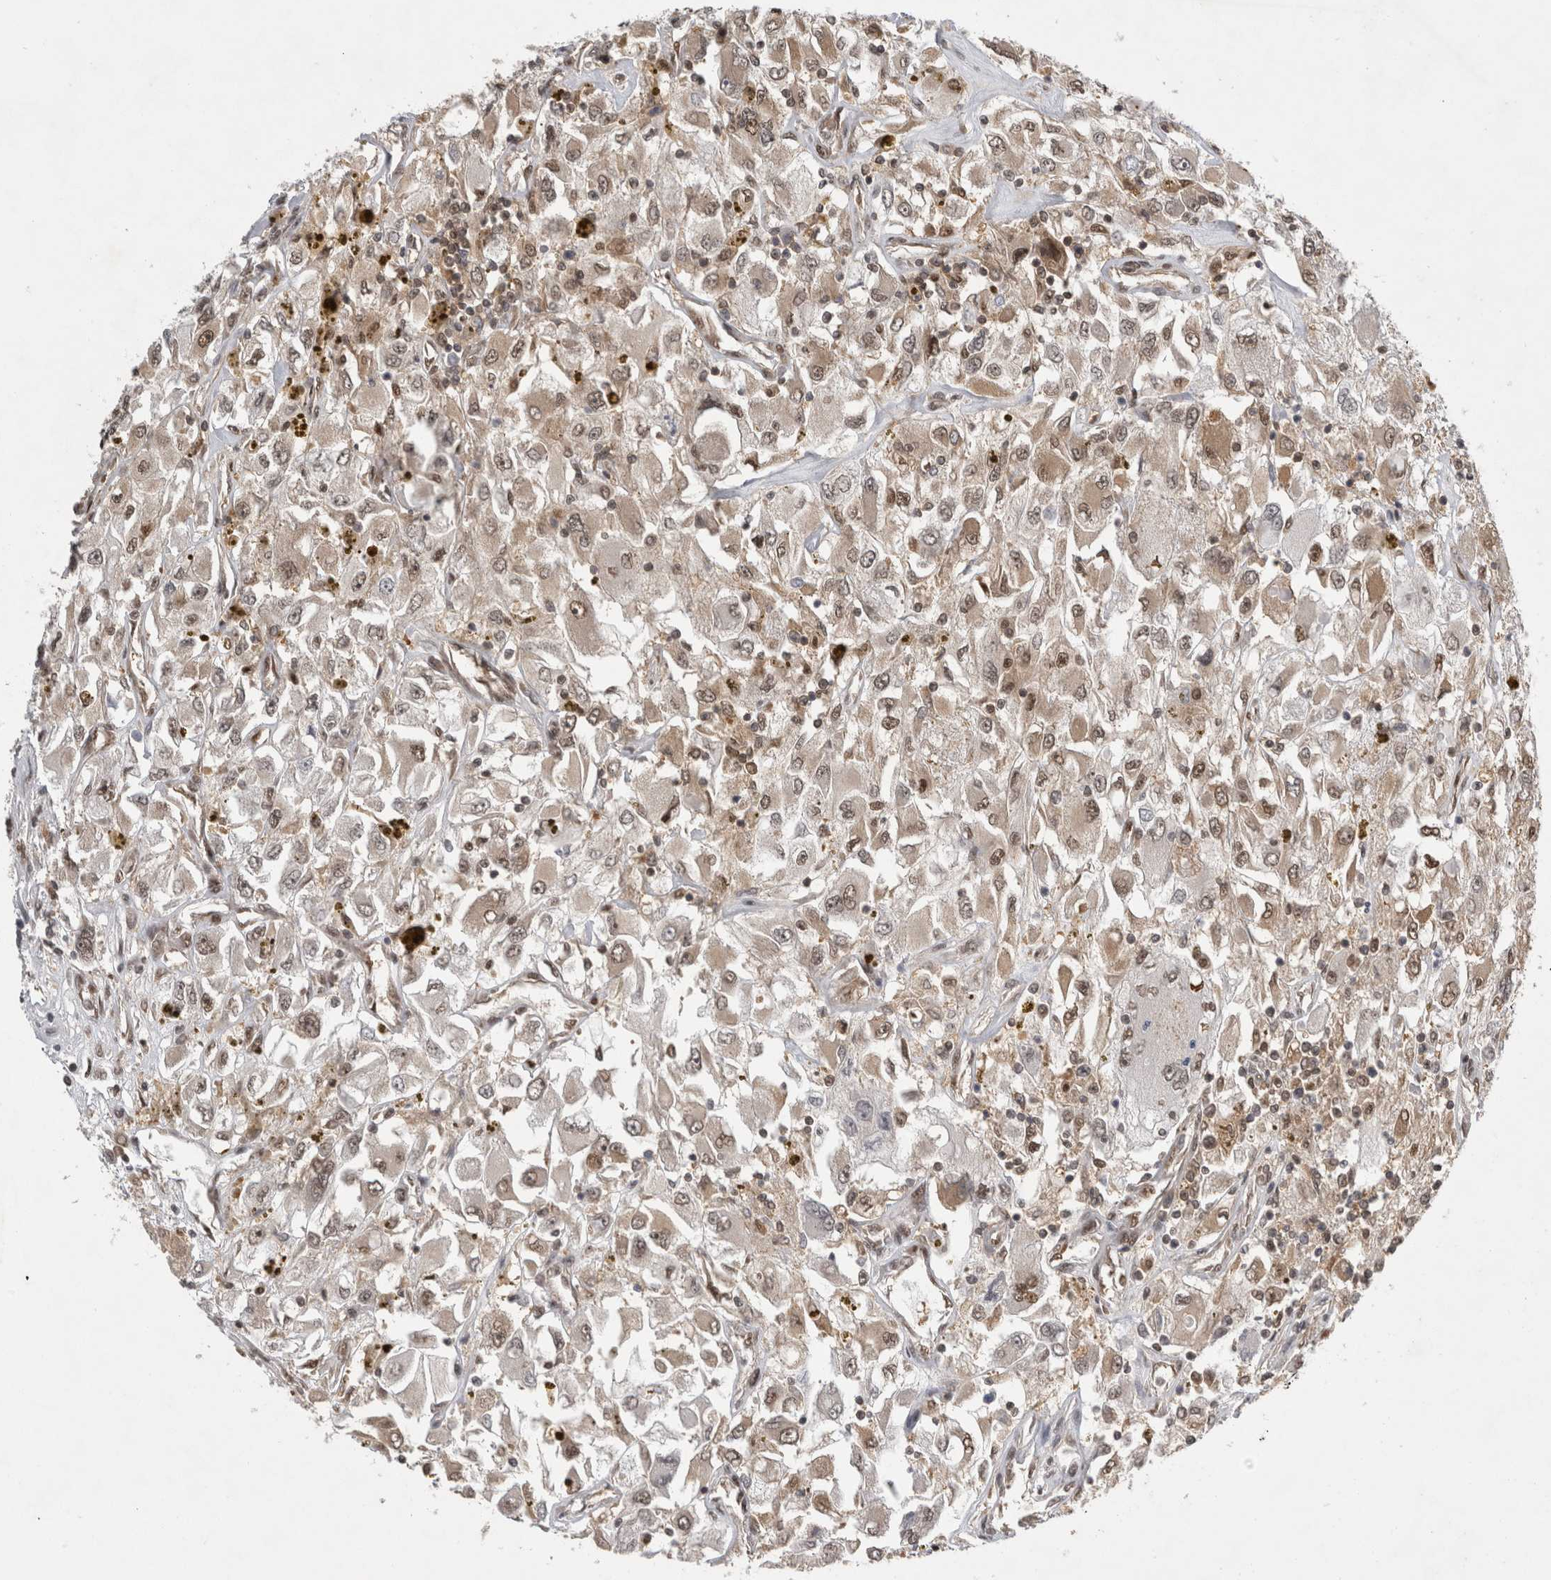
{"staining": {"intensity": "moderate", "quantity": ">75%", "location": "cytoplasmic/membranous,nuclear"}, "tissue": "renal cancer", "cell_type": "Tumor cells", "image_type": "cancer", "snomed": [{"axis": "morphology", "description": "Adenocarcinoma, NOS"}, {"axis": "topography", "description": "Kidney"}], "caption": "Tumor cells exhibit medium levels of moderate cytoplasmic/membranous and nuclear staining in approximately >75% of cells in human renal adenocarcinoma.", "gene": "PSMB2", "patient": {"sex": "female", "age": 52}}